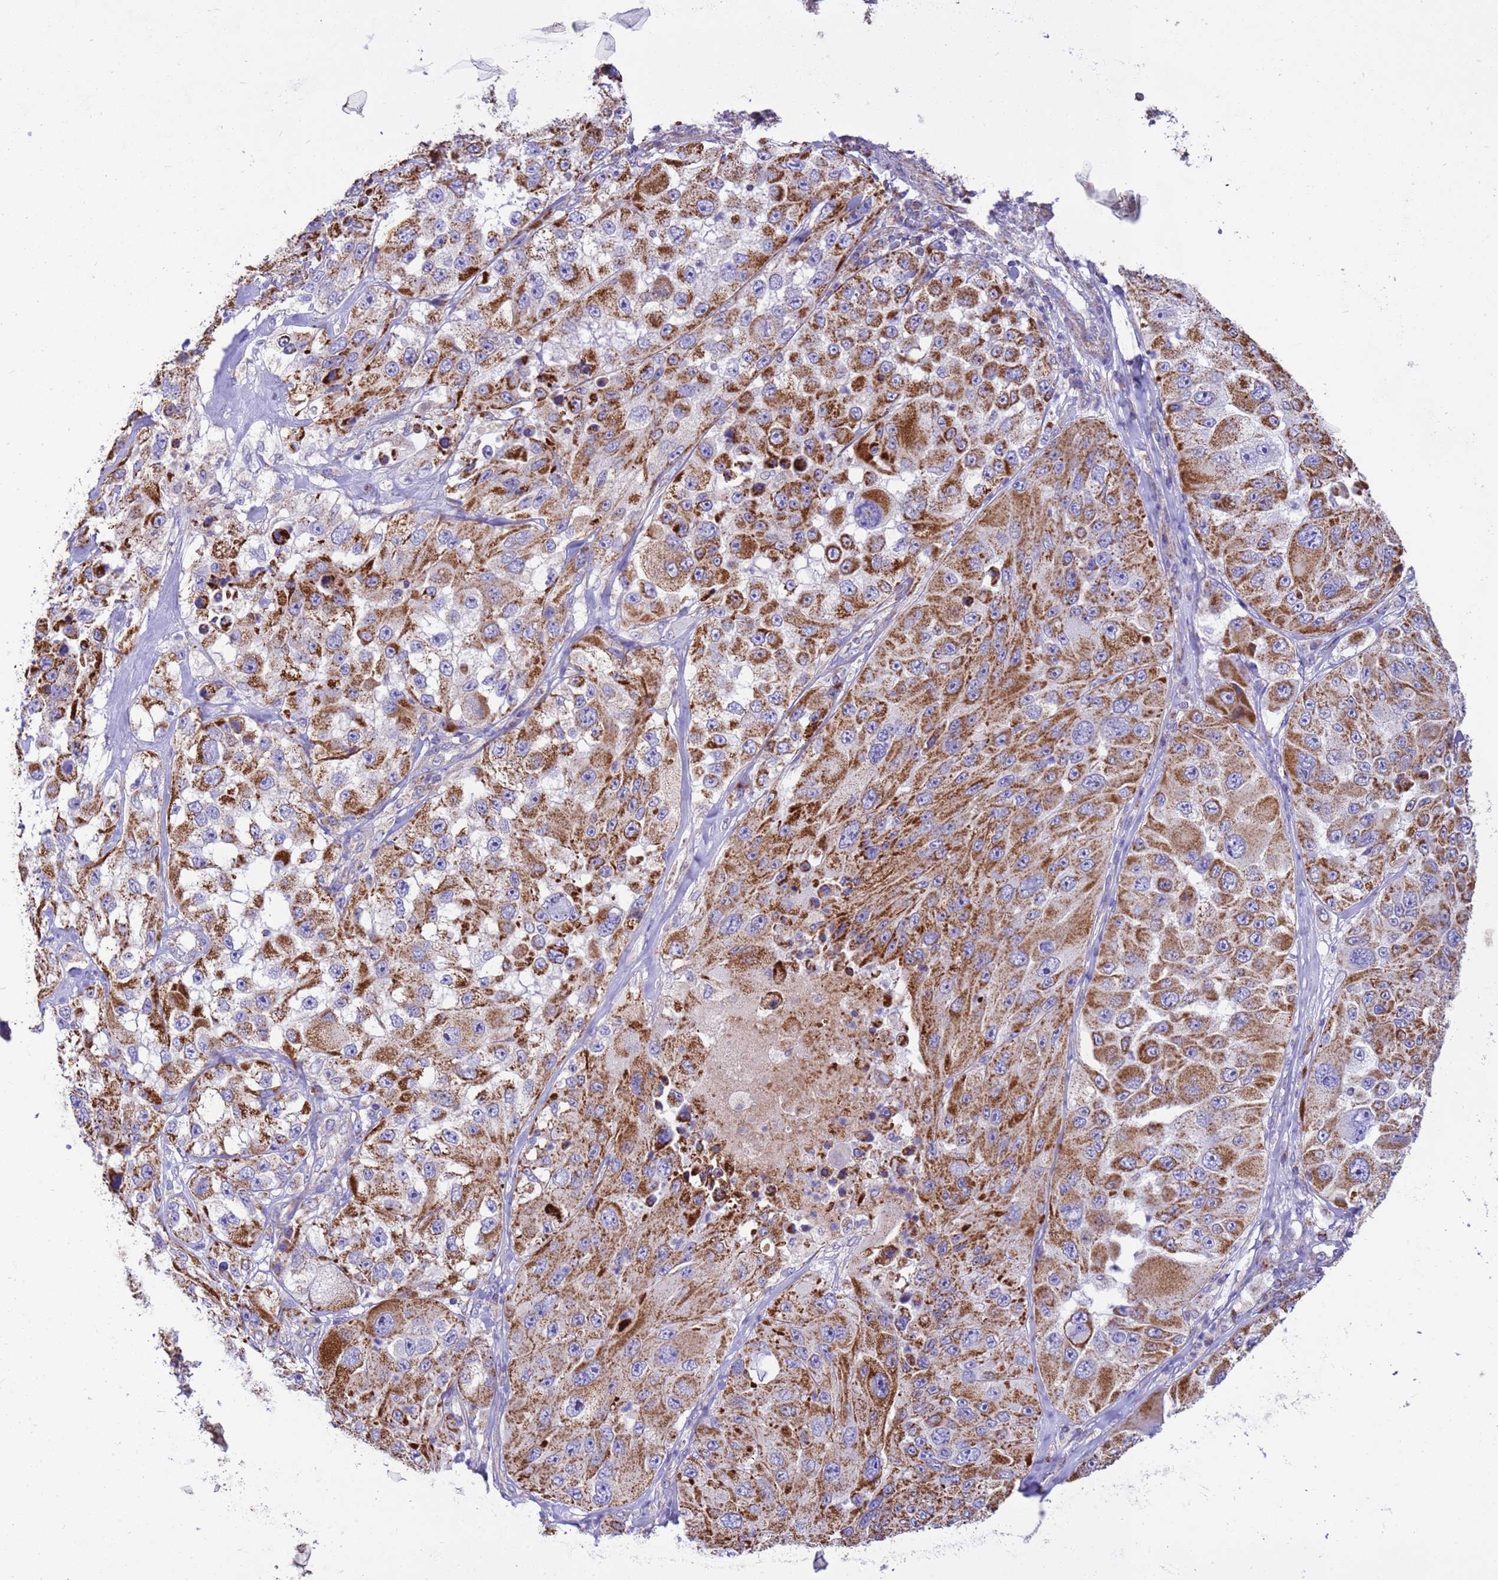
{"staining": {"intensity": "strong", "quantity": ">75%", "location": "cytoplasmic/membranous"}, "tissue": "melanoma", "cell_type": "Tumor cells", "image_type": "cancer", "snomed": [{"axis": "morphology", "description": "Malignant melanoma, Metastatic site"}, {"axis": "topography", "description": "Lymph node"}], "caption": "DAB immunohistochemical staining of malignant melanoma (metastatic site) demonstrates strong cytoplasmic/membranous protein expression in about >75% of tumor cells.", "gene": "RNF165", "patient": {"sex": "male", "age": 62}}